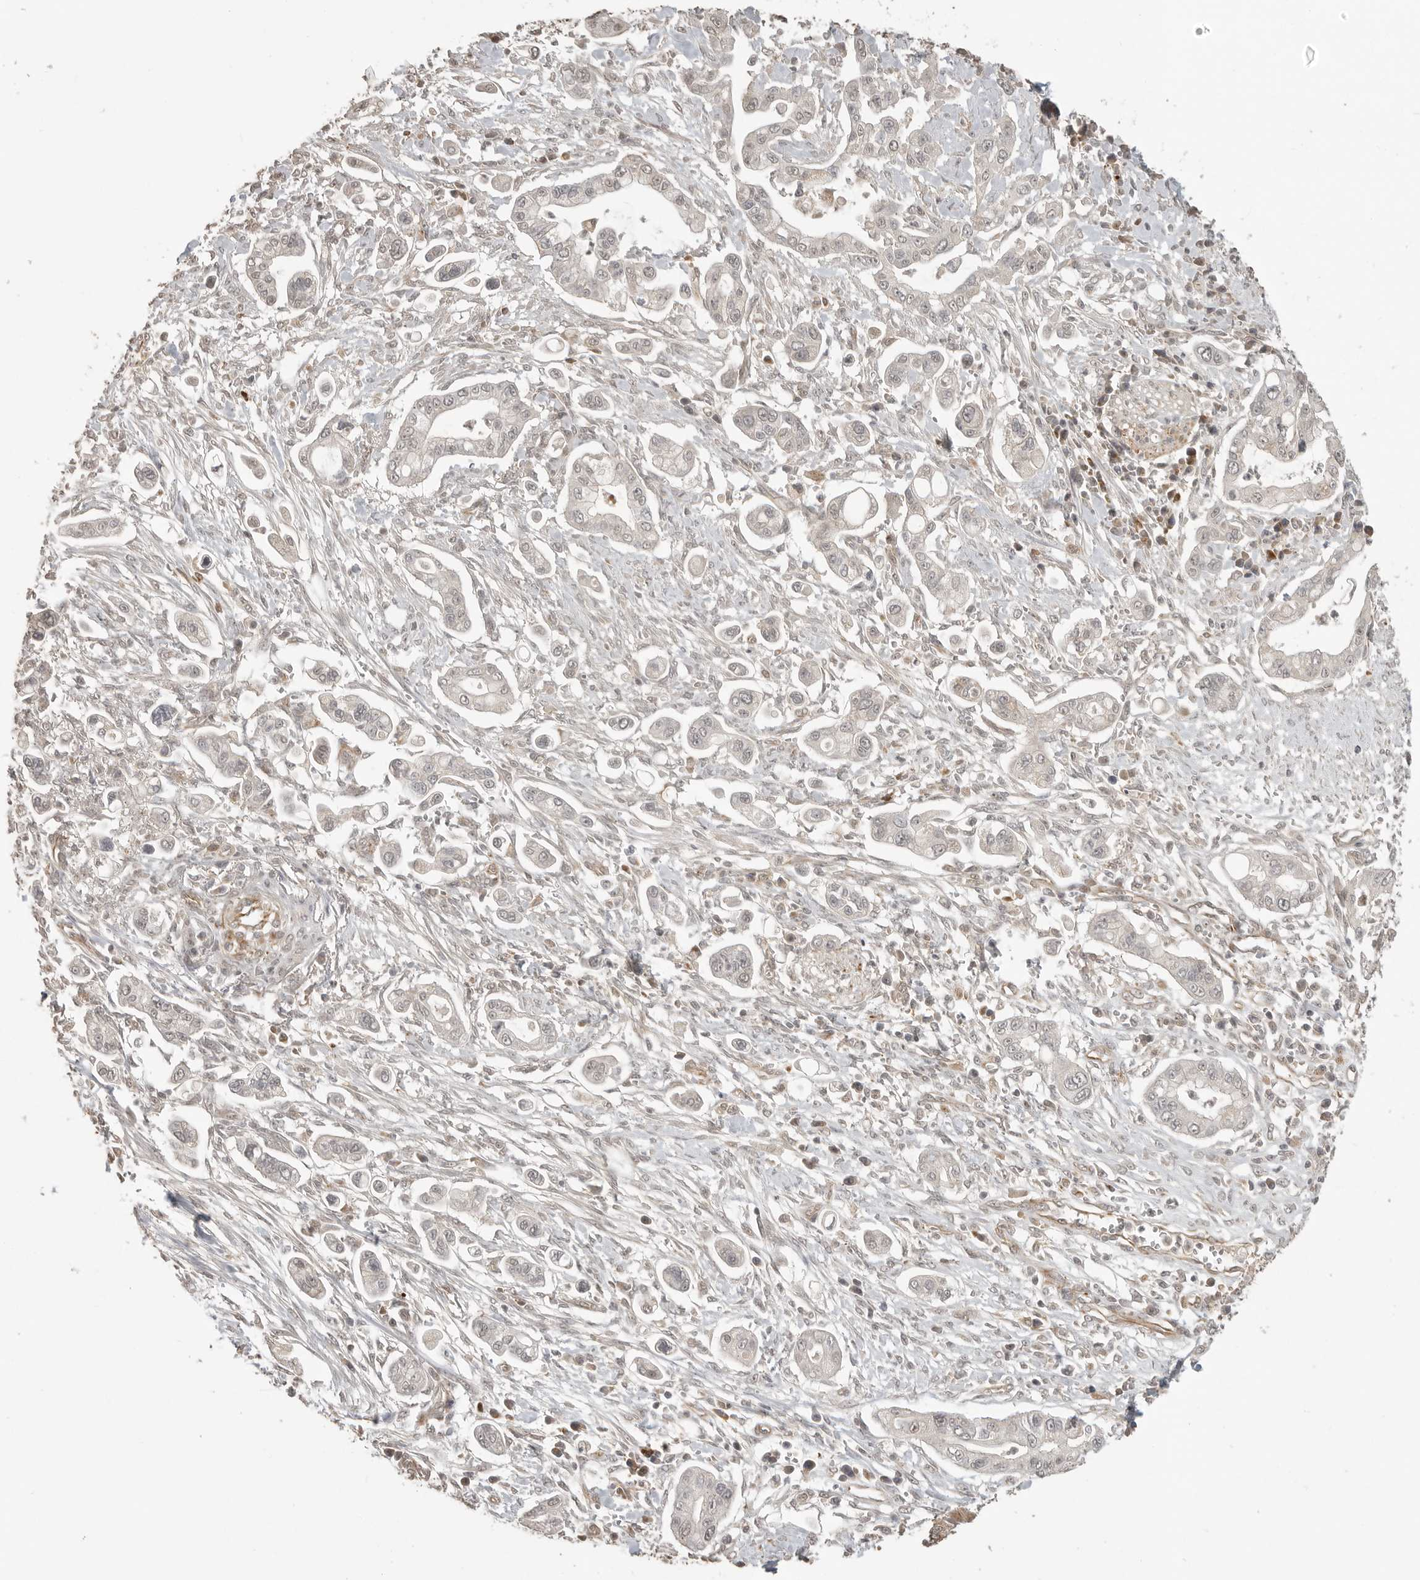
{"staining": {"intensity": "negative", "quantity": "none", "location": "none"}, "tissue": "pancreatic cancer", "cell_type": "Tumor cells", "image_type": "cancer", "snomed": [{"axis": "morphology", "description": "Adenocarcinoma, NOS"}, {"axis": "topography", "description": "Pancreas"}], "caption": "Pancreatic adenocarcinoma was stained to show a protein in brown. There is no significant positivity in tumor cells.", "gene": "SMG8", "patient": {"sex": "male", "age": 68}}